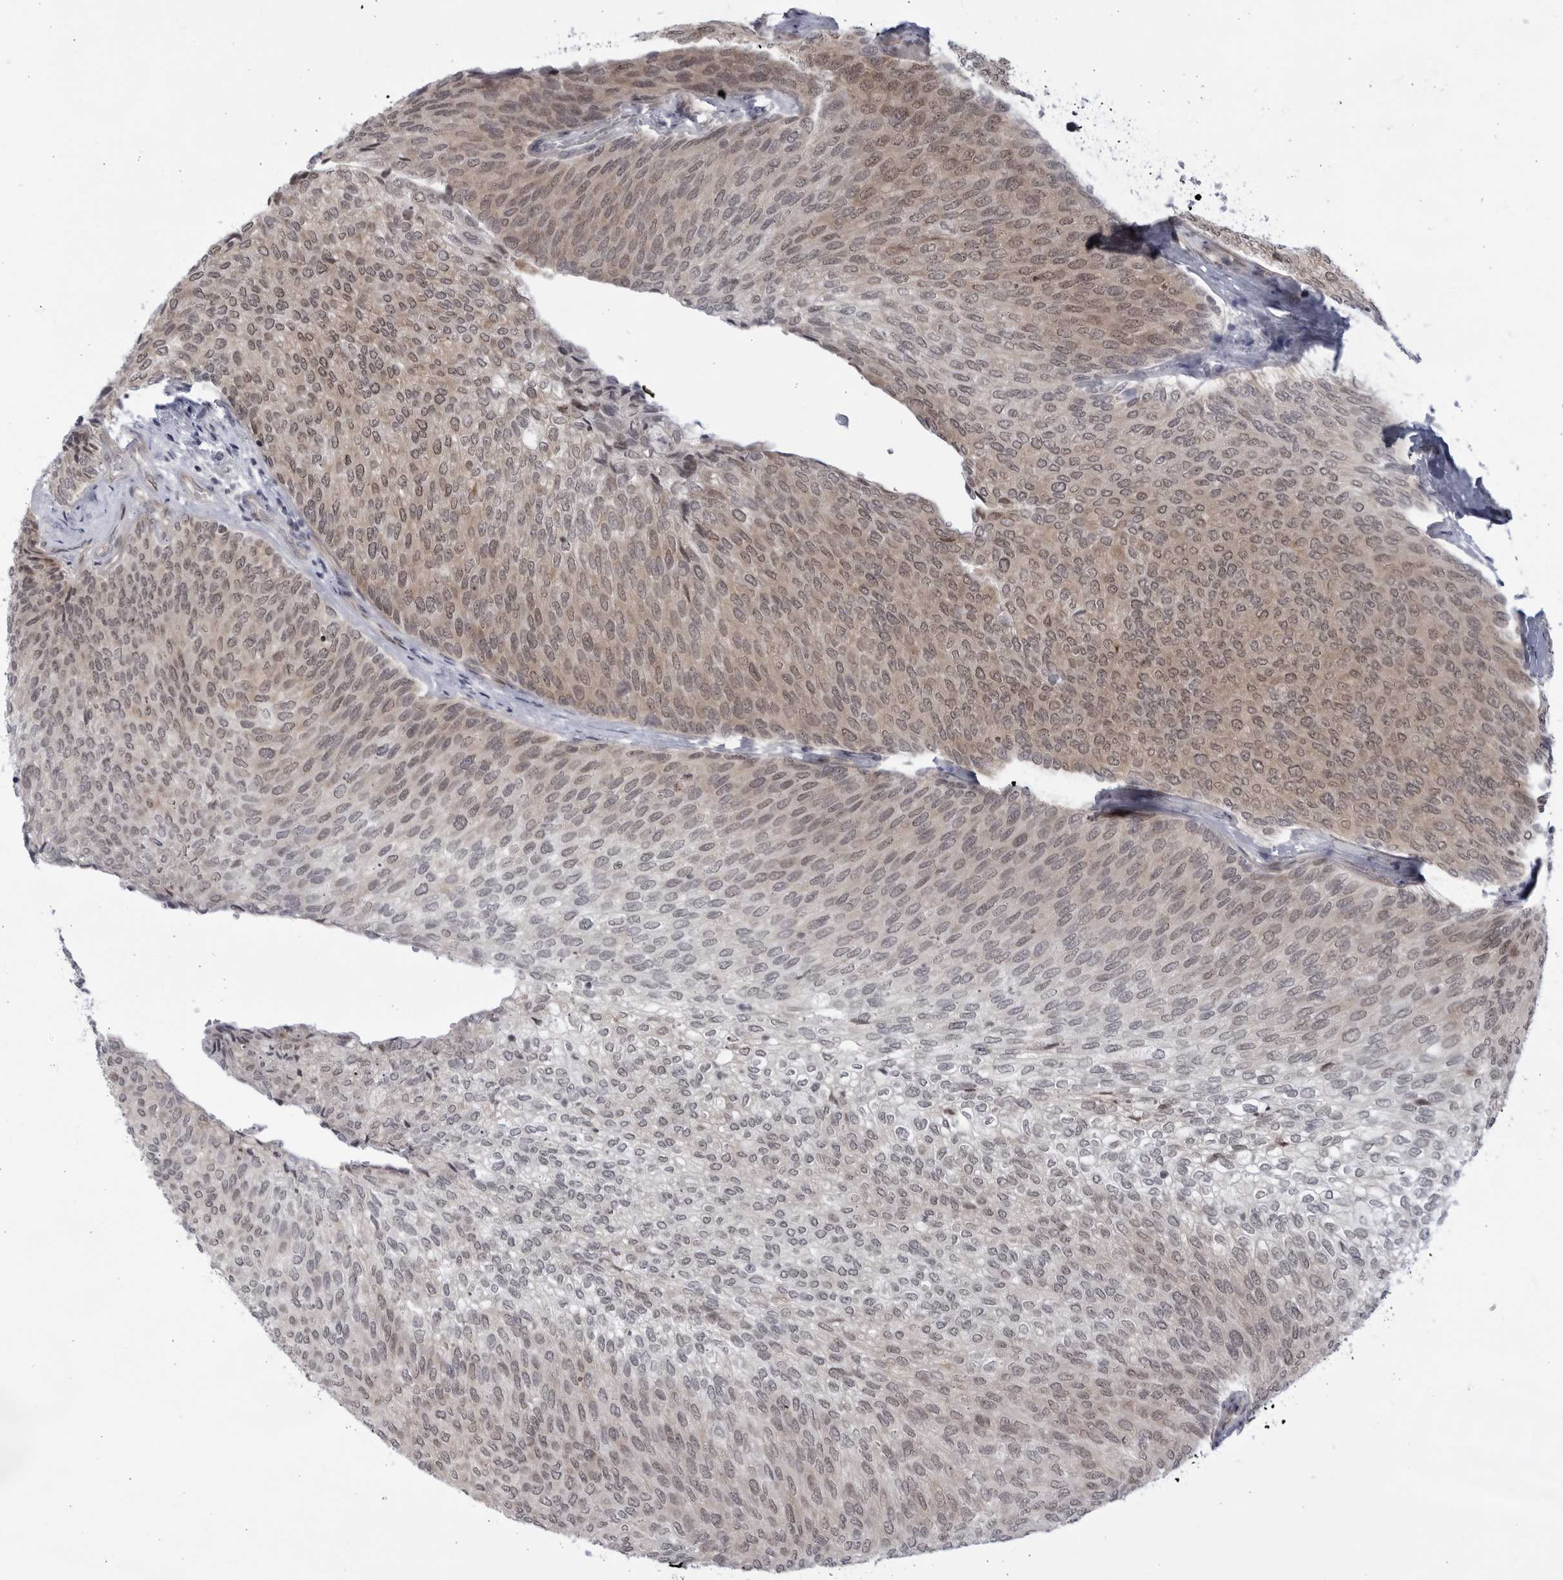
{"staining": {"intensity": "weak", "quantity": "25%-75%", "location": "cytoplasmic/membranous,nuclear"}, "tissue": "urothelial cancer", "cell_type": "Tumor cells", "image_type": "cancer", "snomed": [{"axis": "morphology", "description": "Urothelial carcinoma, Low grade"}, {"axis": "topography", "description": "Urinary bladder"}], "caption": "IHC photomicrograph of human urothelial carcinoma (low-grade) stained for a protein (brown), which displays low levels of weak cytoplasmic/membranous and nuclear staining in about 25%-75% of tumor cells.", "gene": "ITGB3BP", "patient": {"sex": "female", "age": 79}}